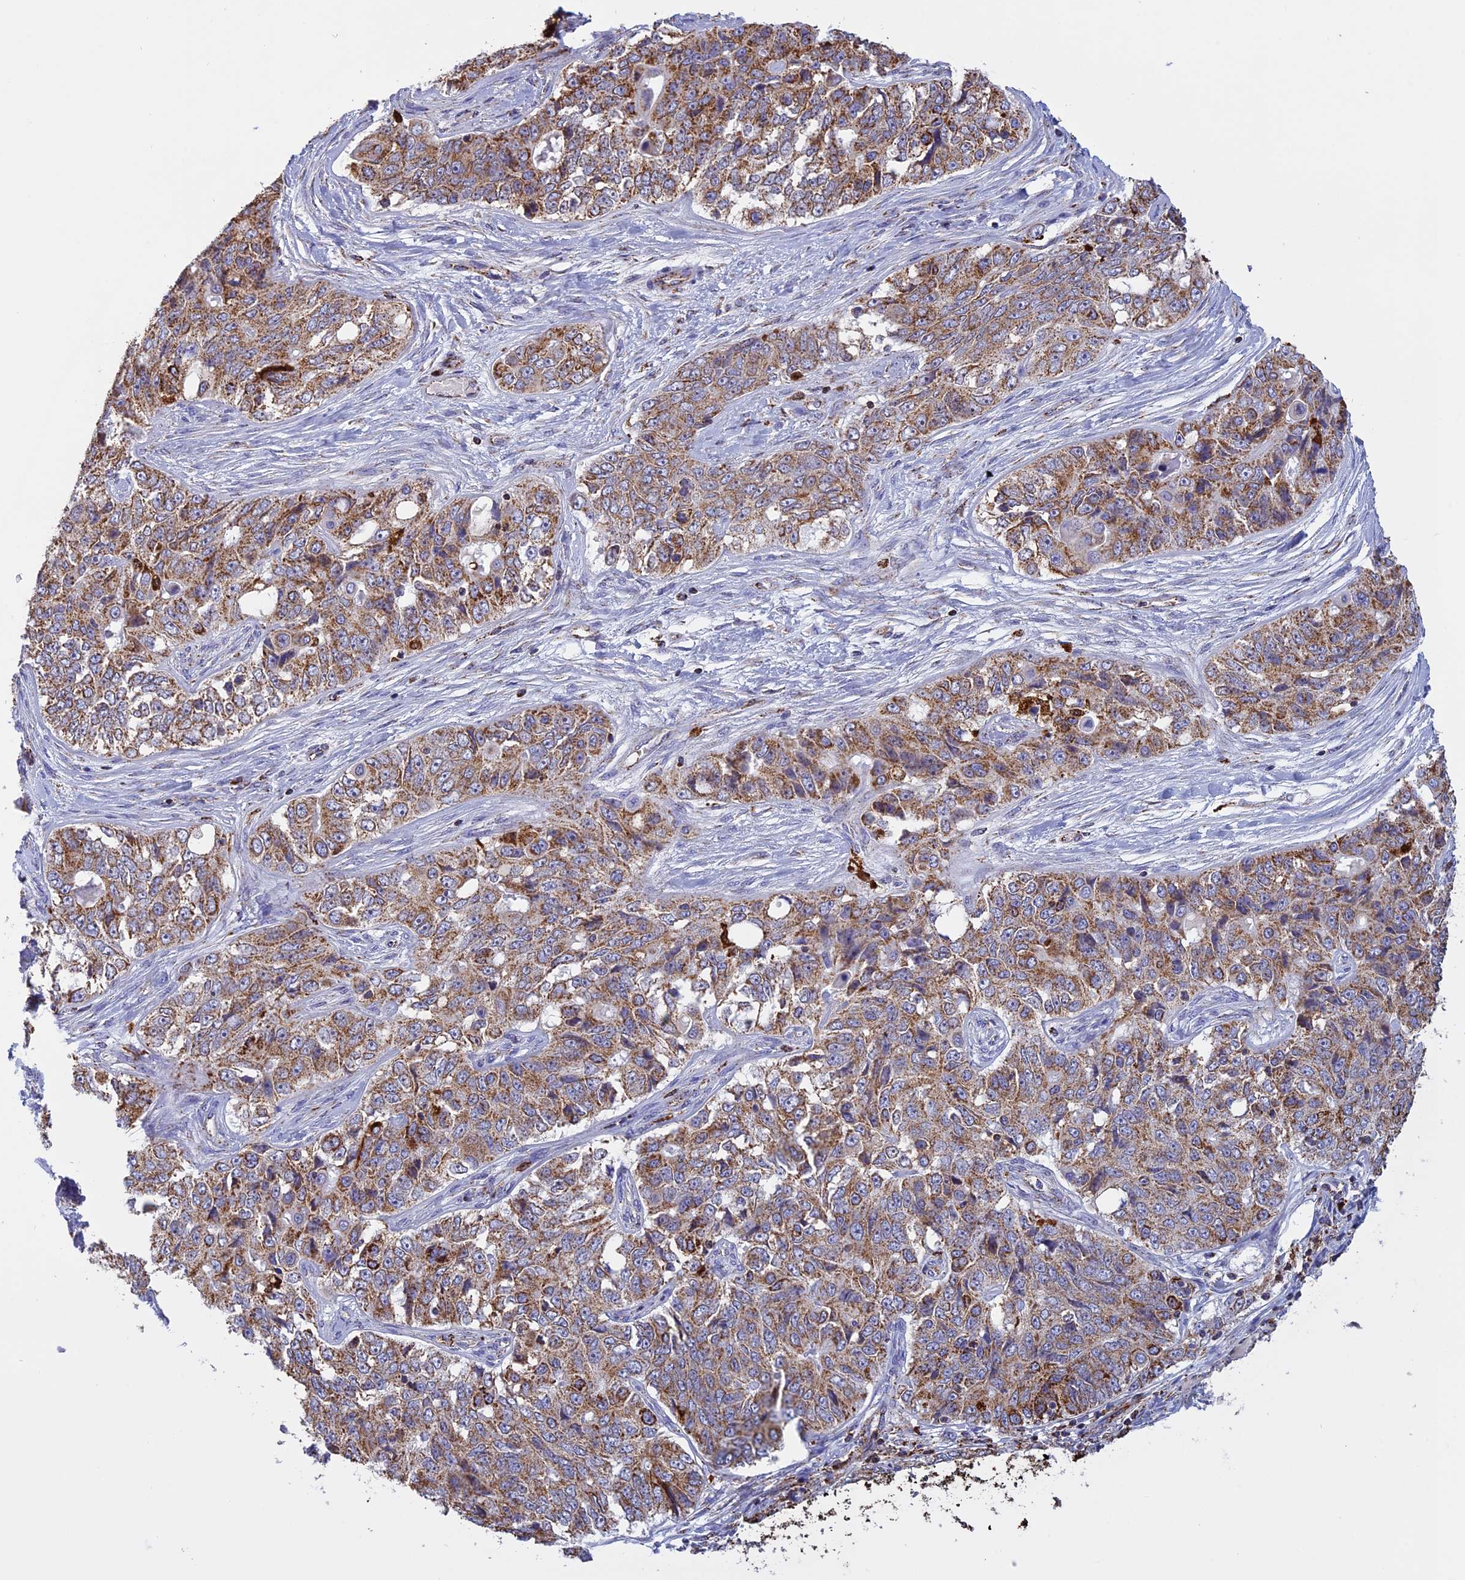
{"staining": {"intensity": "moderate", "quantity": ">75%", "location": "cytoplasmic/membranous"}, "tissue": "ovarian cancer", "cell_type": "Tumor cells", "image_type": "cancer", "snomed": [{"axis": "morphology", "description": "Carcinoma, endometroid"}, {"axis": "topography", "description": "Ovary"}], "caption": "Ovarian endometroid carcinoma stained for a protein (brown) exhibits moderate cytoplasmic/membranous positive expression in about >75% of tumor cells.", "gene": "KCNG1", "patient": {"sex": "female", "age": 51}}